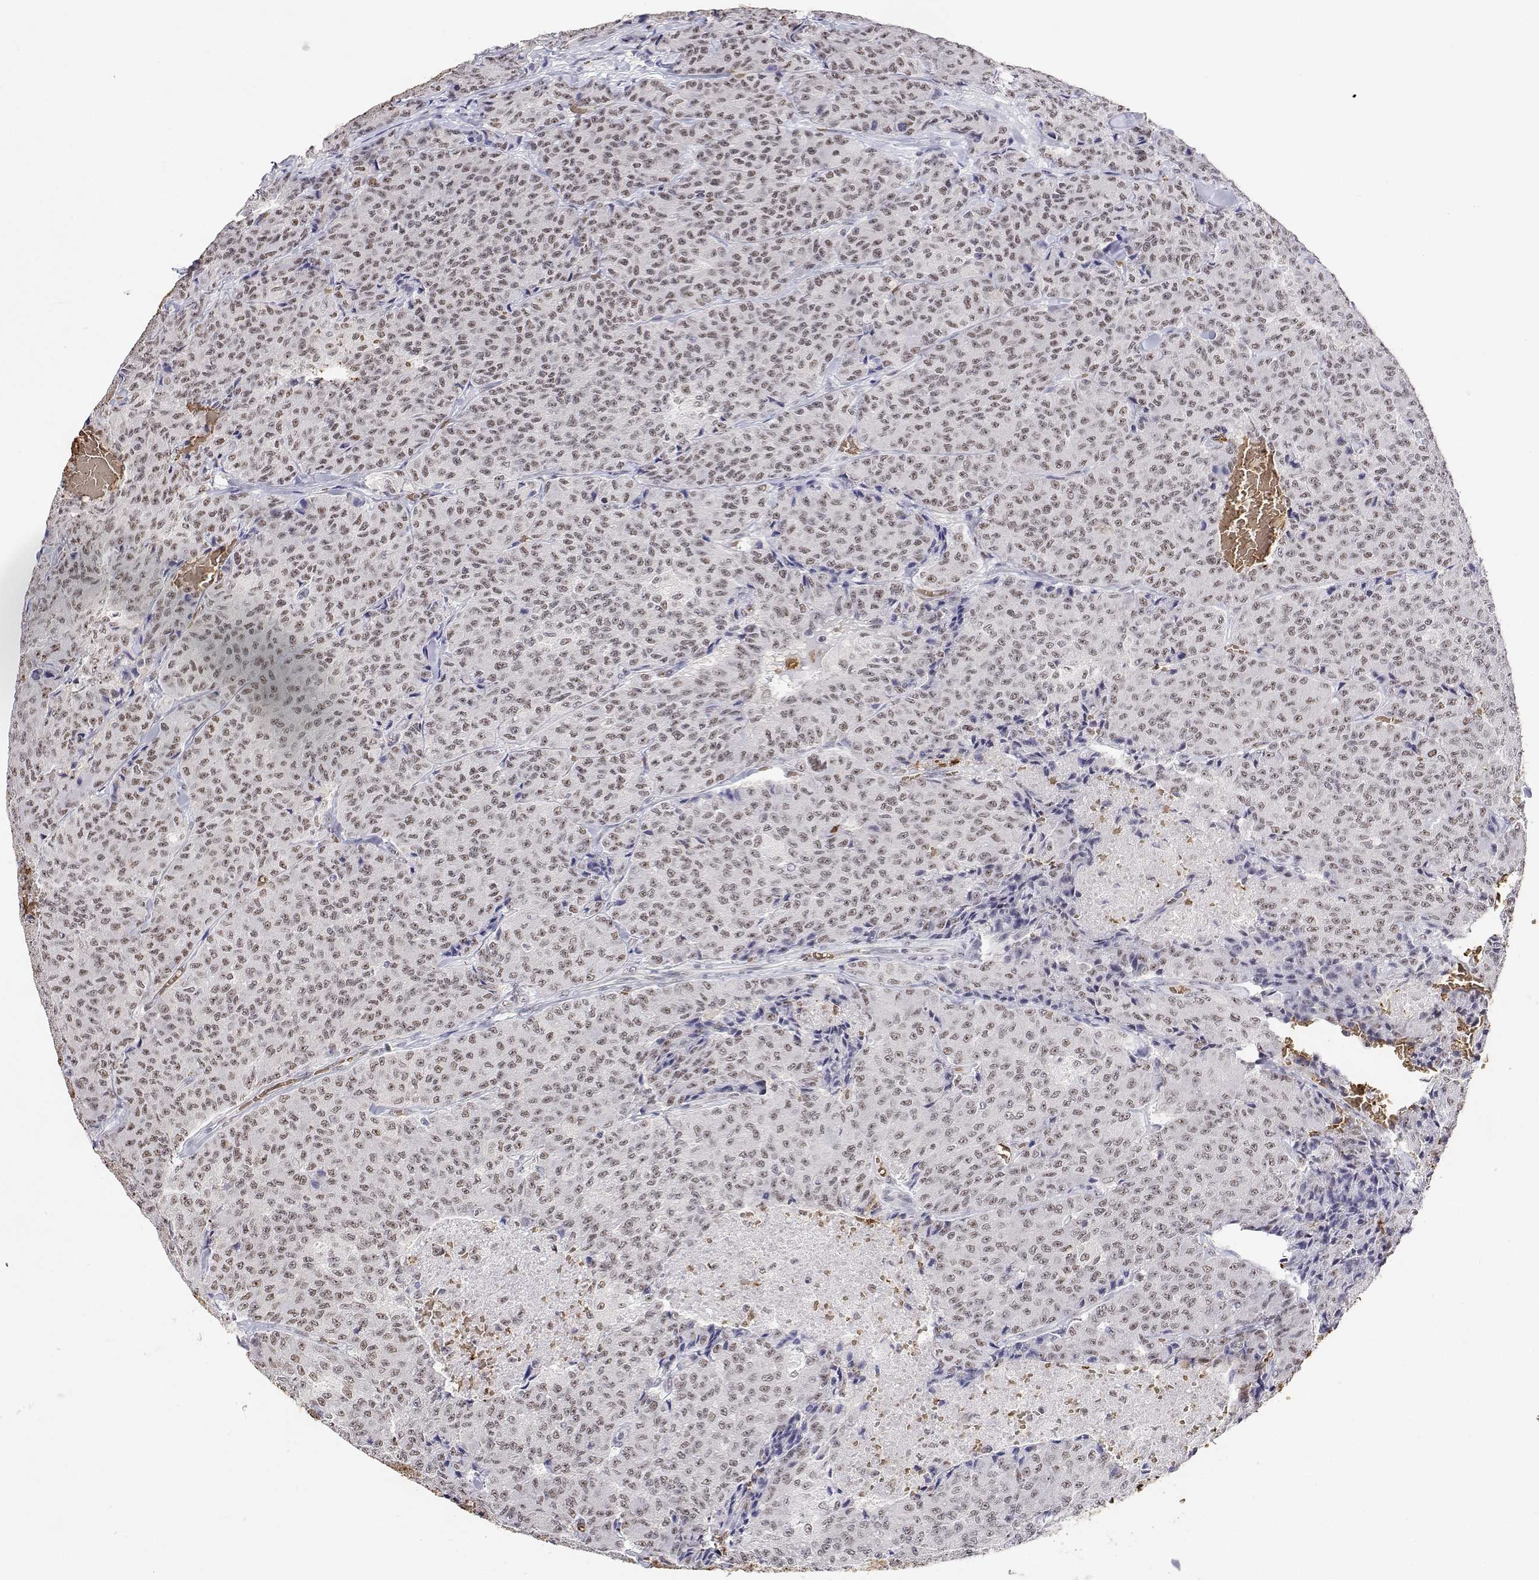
{"staining": {"intensity": "weak", "quantity": ">75%", "location": "nuclear"}, "tissue": "carcinoid", "cell_type": "Tumor cells", "image_type": "cancer", "snomed": [{"axis": "morphology", "description": "Carcinoid, malignant, NOS"}, {"axis": "topography", "description": "Lung"}], "caption": "IHC staining of carcinoid (malignant), which displays low levels of weak nuclear positivity in approximately >75% of tumor cells indicating weak nuclear protein staining. The staining was performed using DAB (3,3'-diaminobenzidine) (brown) for protein detection and nuclei were counterstained in hematoxylin (blue).", "gene": "ADAR", "patient": {"sex": "male", "age": 71}}